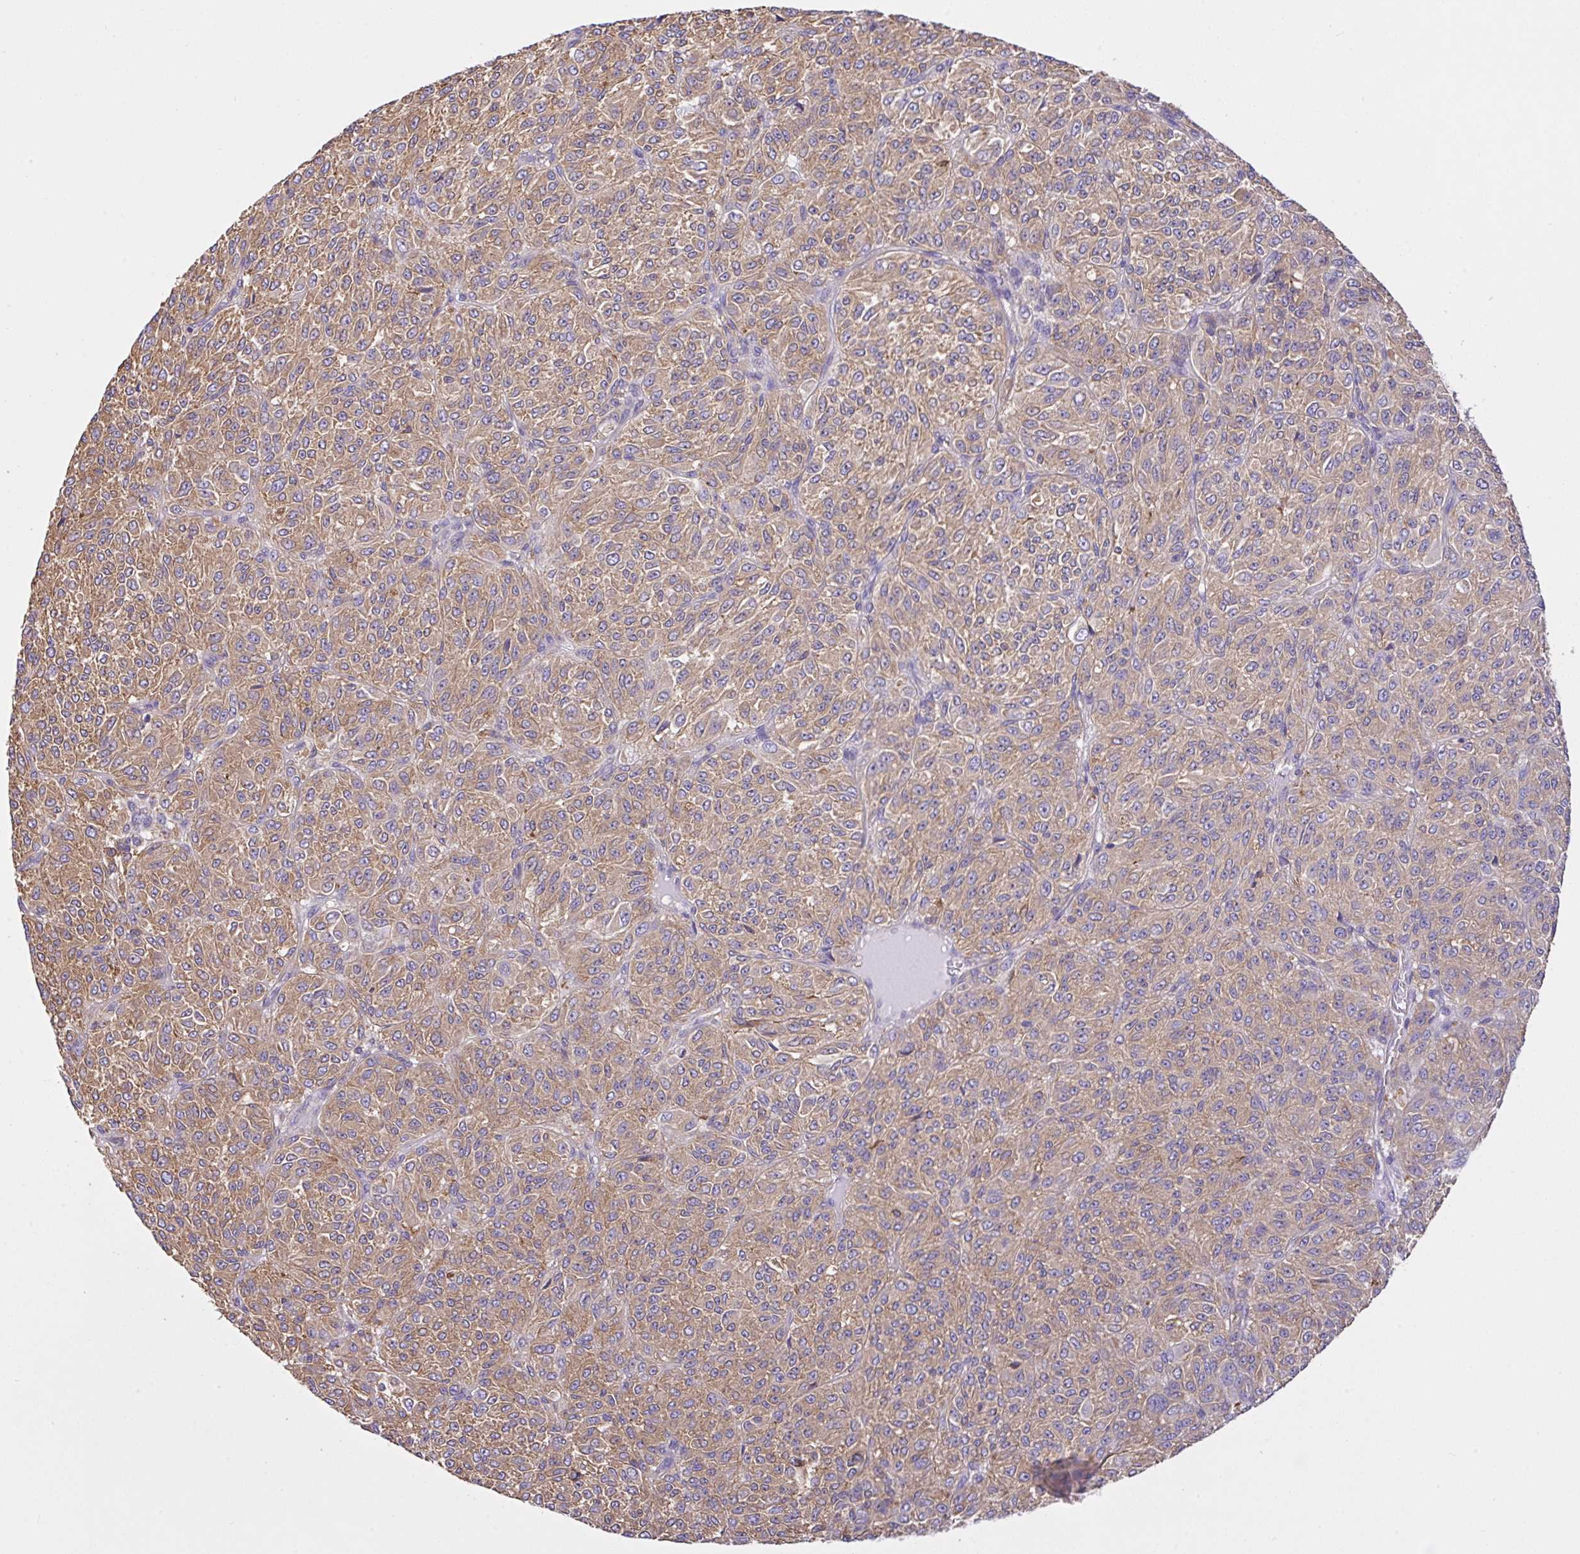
{"staining": {"intensity": "moderate", "quantity": ">75%", "location": "cytoplasmic/membranous"}, "tissue": "melanoma", "cell_type": "Tumor cells", "image_type": "cancer", "snomed": [{"axis": "morphology", "description": "Malignant melanoma, Metastatic site"}, {"axis": "topography", "description": "Brain"}], "caption": "Immunohistochemistry histopathology image of neoplastic tissue: malignant melanoma (metastatic site) stained using IHC exhibits medium levels of moderate protein expression localized specifically in the cytoplasmic/membranous of tumor cells, appearing as a cytoplasmic/membranous brown color.", "gene": "GFPT2", "patient": {"sex": "female", "age": 56}}